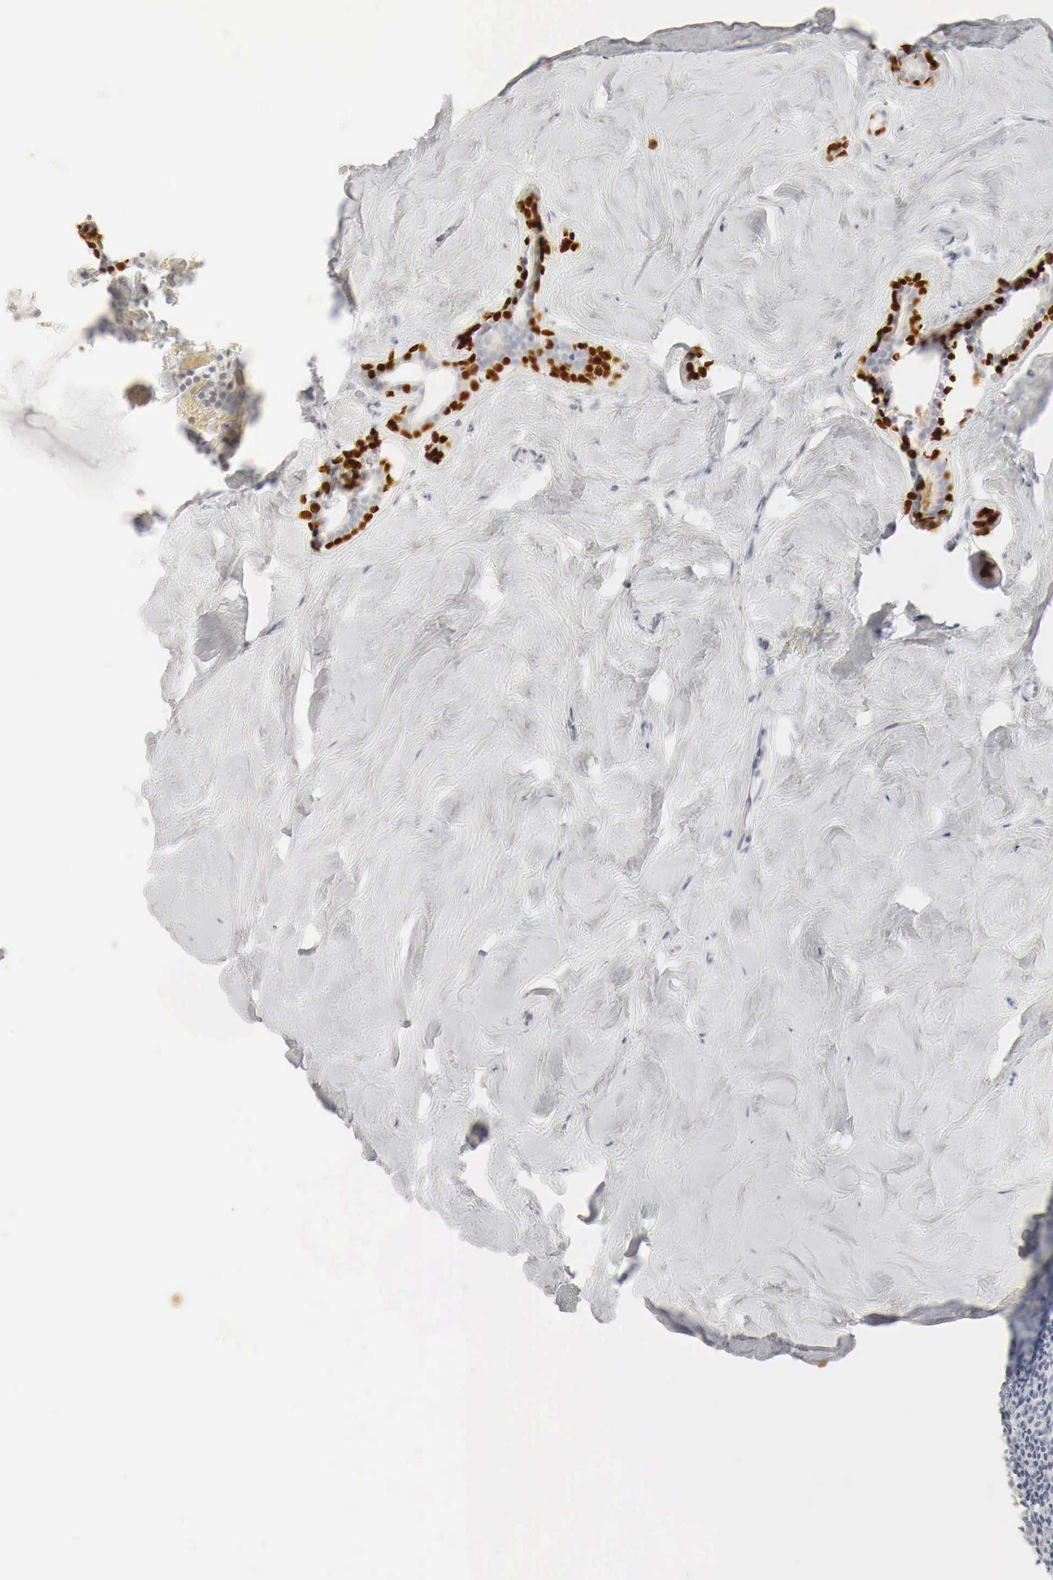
{"staining": {"intensity": "negative", "quantity": "none", "location": "none"}, "tissue": "breast", "cell_type": "Glandular cells", "image_type": "normal", "snomed": [{"axis": "morphology", "description": "Normal tissue, NOS"}, {"axis": "topography", "description": "Breast"}], "caption": "Immunohistochemistry histopathology image of normal breast stained for a protein (brown), which reveals no staining in glandular cells.", "gene": "TP63", "patient": {"sex": "female", "age": 54}}